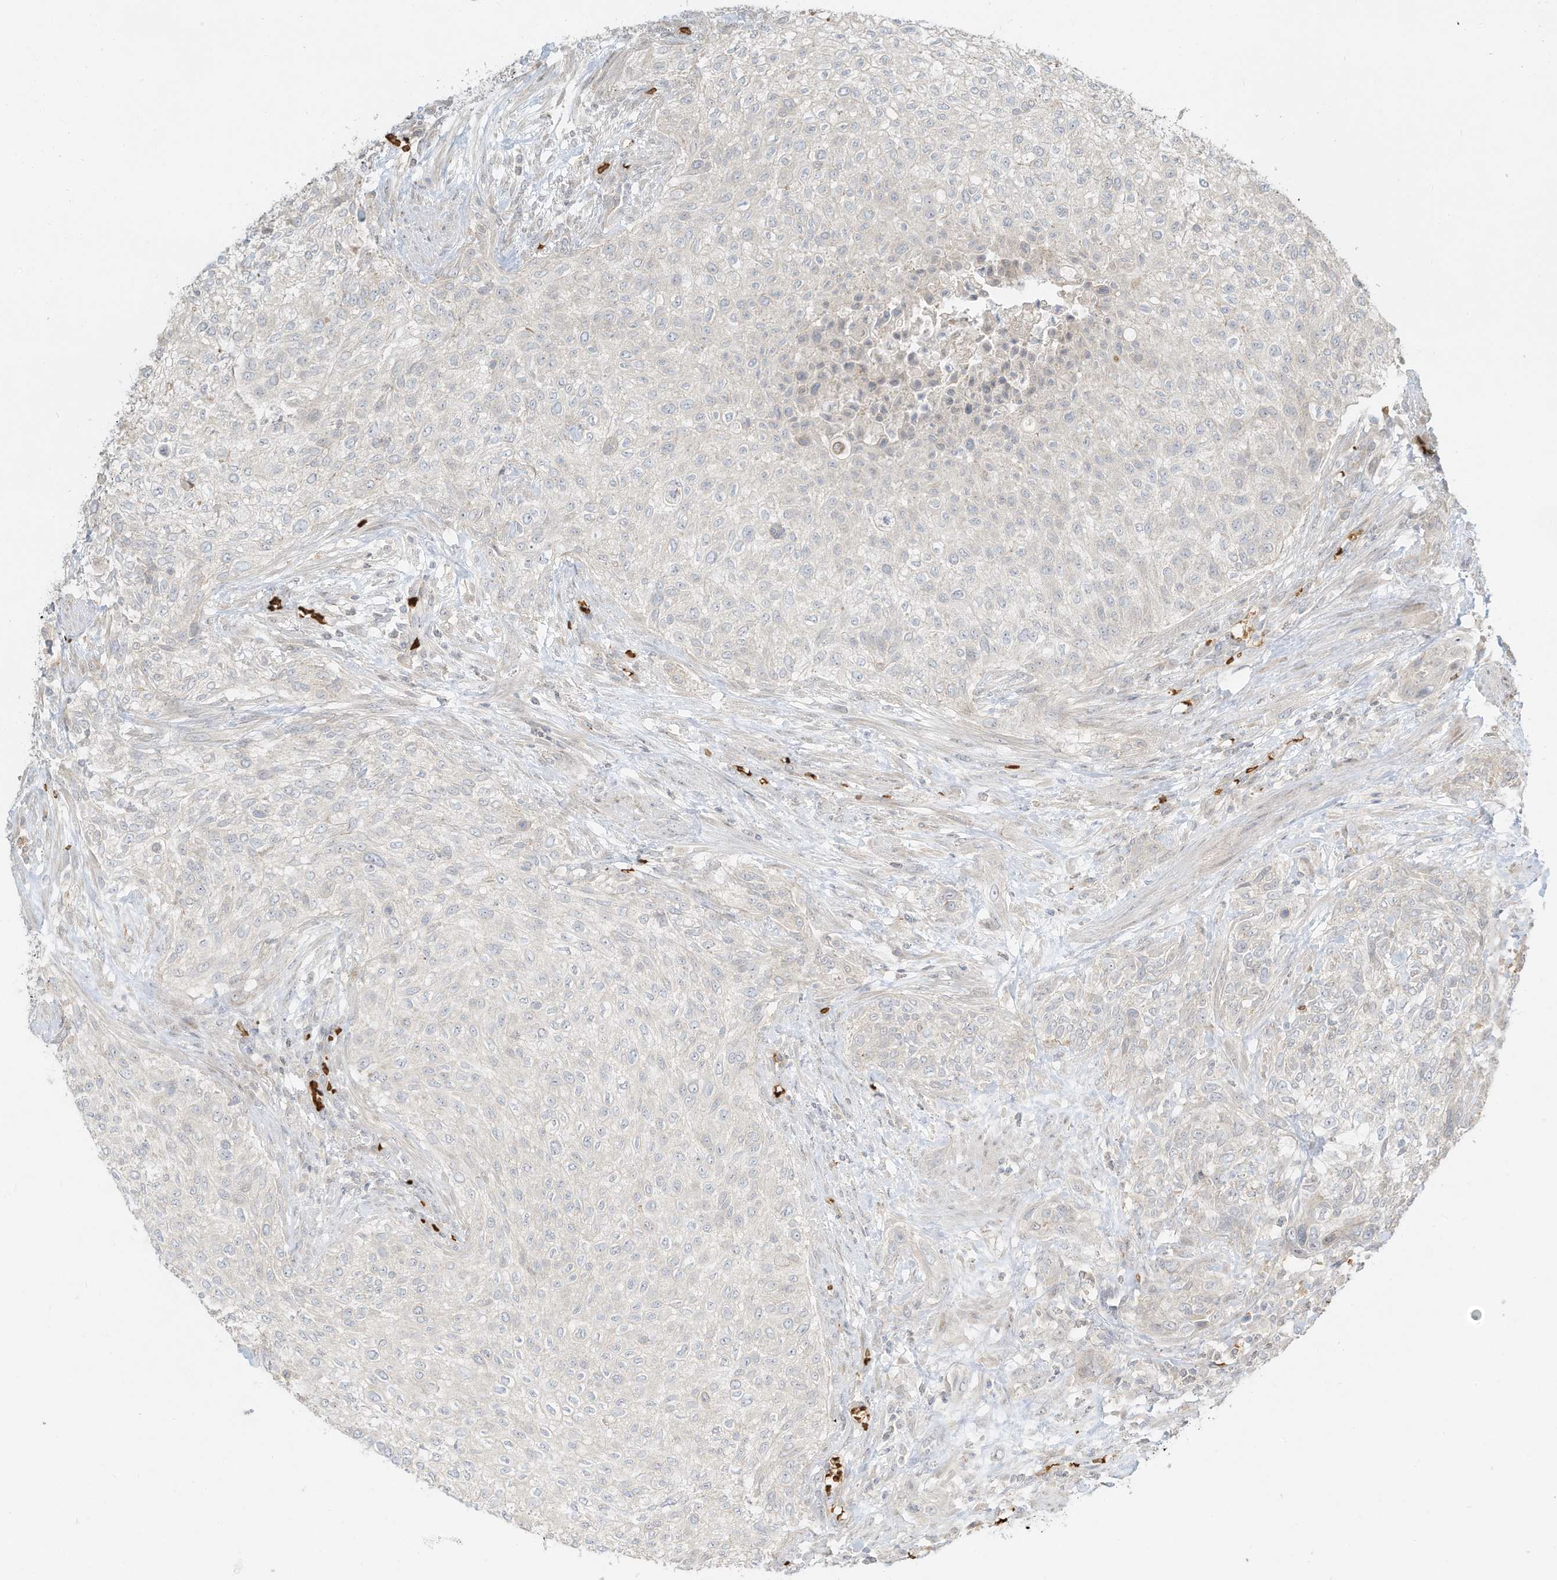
{"staining": {"intensity": "negative", "quantity": "none", "location": "none"}, "tissue": "urothelial cancer", "cell_type": "Tumor cells", "image_type": "cancer", "snomed": [{"axis": "morphology", "description": "Urothelial carcinoma, High grade"}, {"axis": "topography", "description": "Urinary bladder"}], "caption": "Immunohistochemical staining of human urothelial carcinoma (high-grade) exhibits no significant staining in tumor cells.", "gene": "OFD1", "patient": {"sex": "male", "age": 35}}